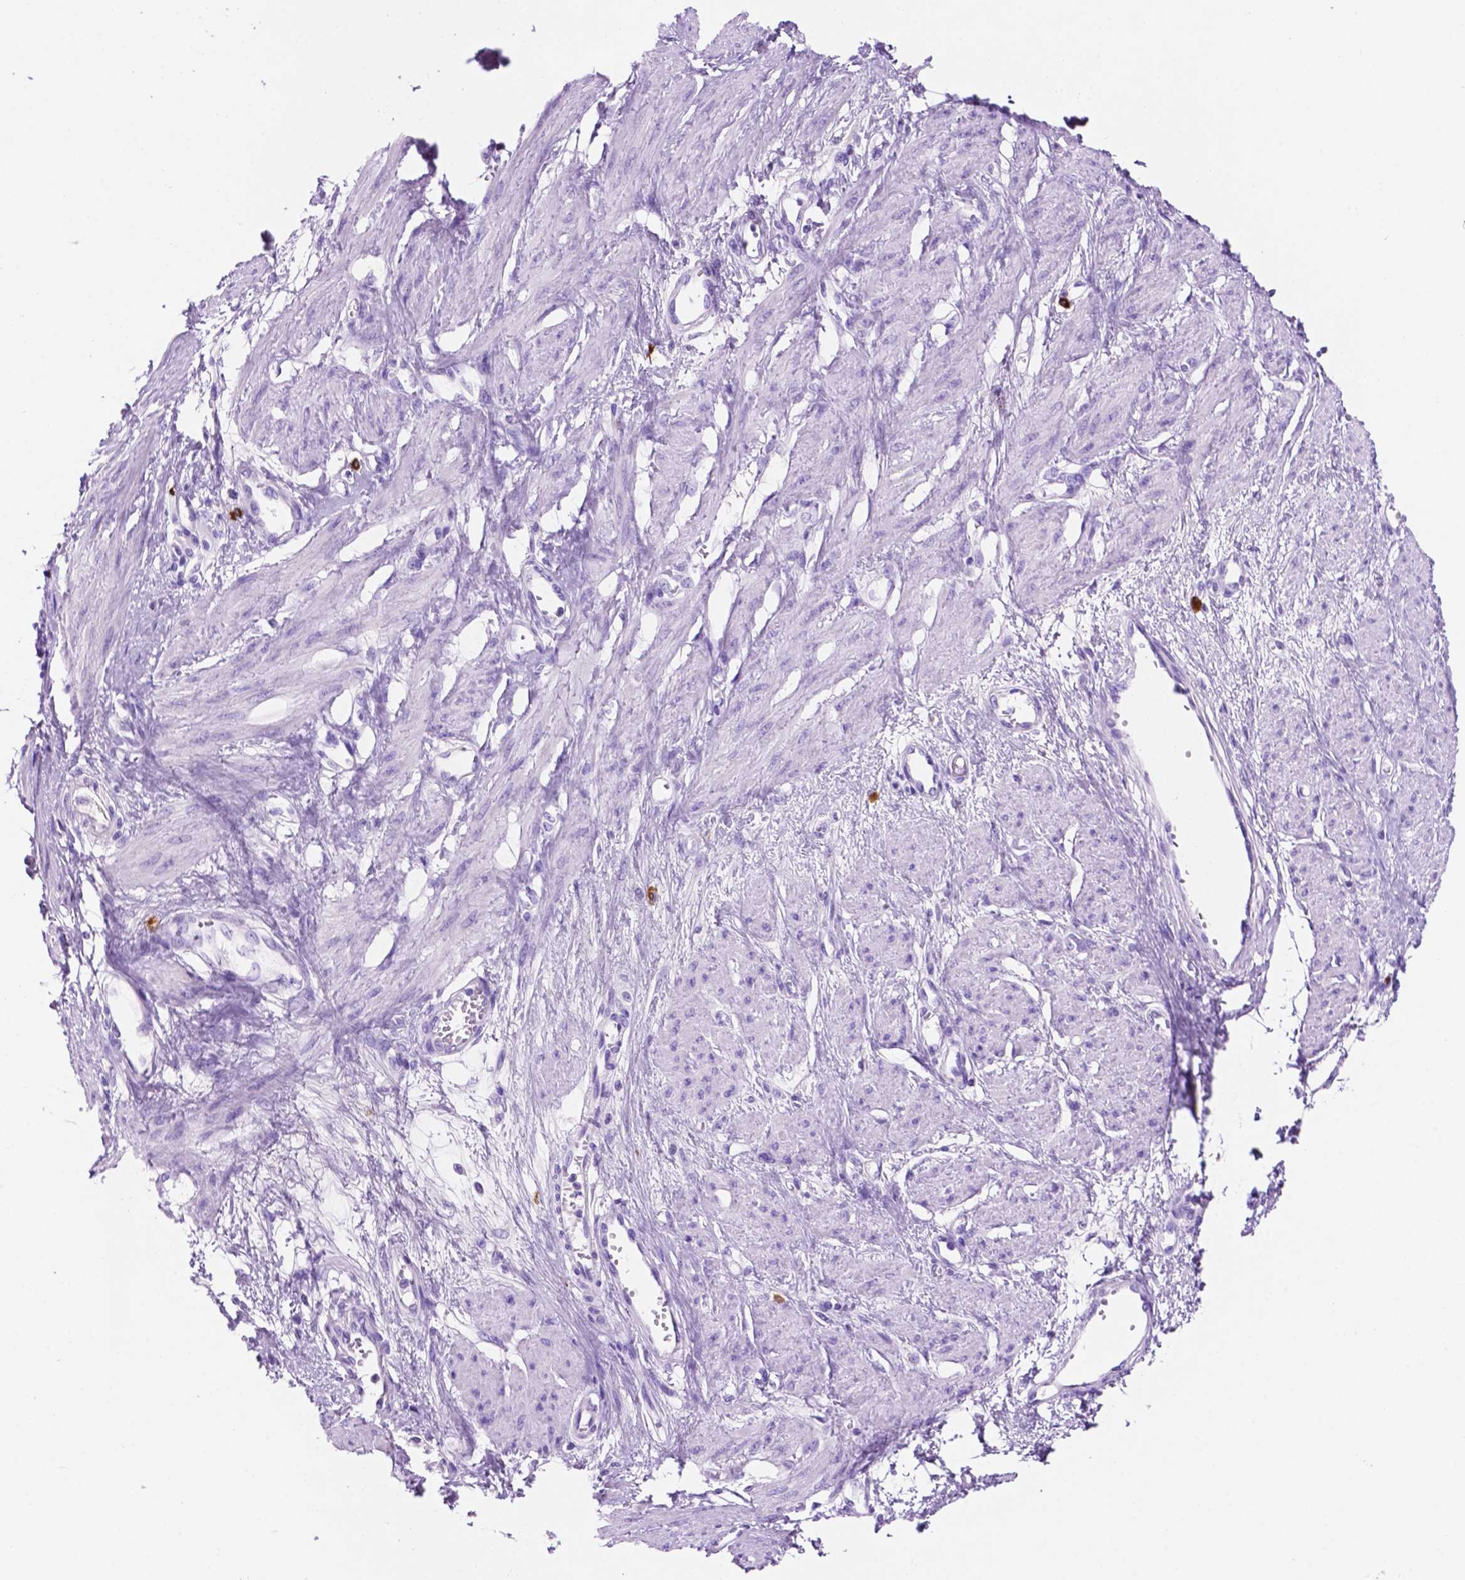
{"staining": {"intensity": "negative", "quantity": "none", "location": "none"}, "tissue": "smooth muscle", "cell_type": "Smooth muscle cells", "image_type": "normal", "snomed": [{"axis": "morphology", "description": "Normal tissue, NOS"}, {"axis": "topography", "description": "Smooth muscle"}, {"axis": "topography", "description": "Uterus"}], "caption": "Immunohistochemical staining of benign smooth muscle demonstrates no significant staining in smooth muscle cells. The staining is performed using DAB (3,3'-diaminobenzidine) brown chromogen with nuclei counter-stained in using hematoxylin.", "gene": "FOXB2", "patient": {"sex": "female", "age": 39}}